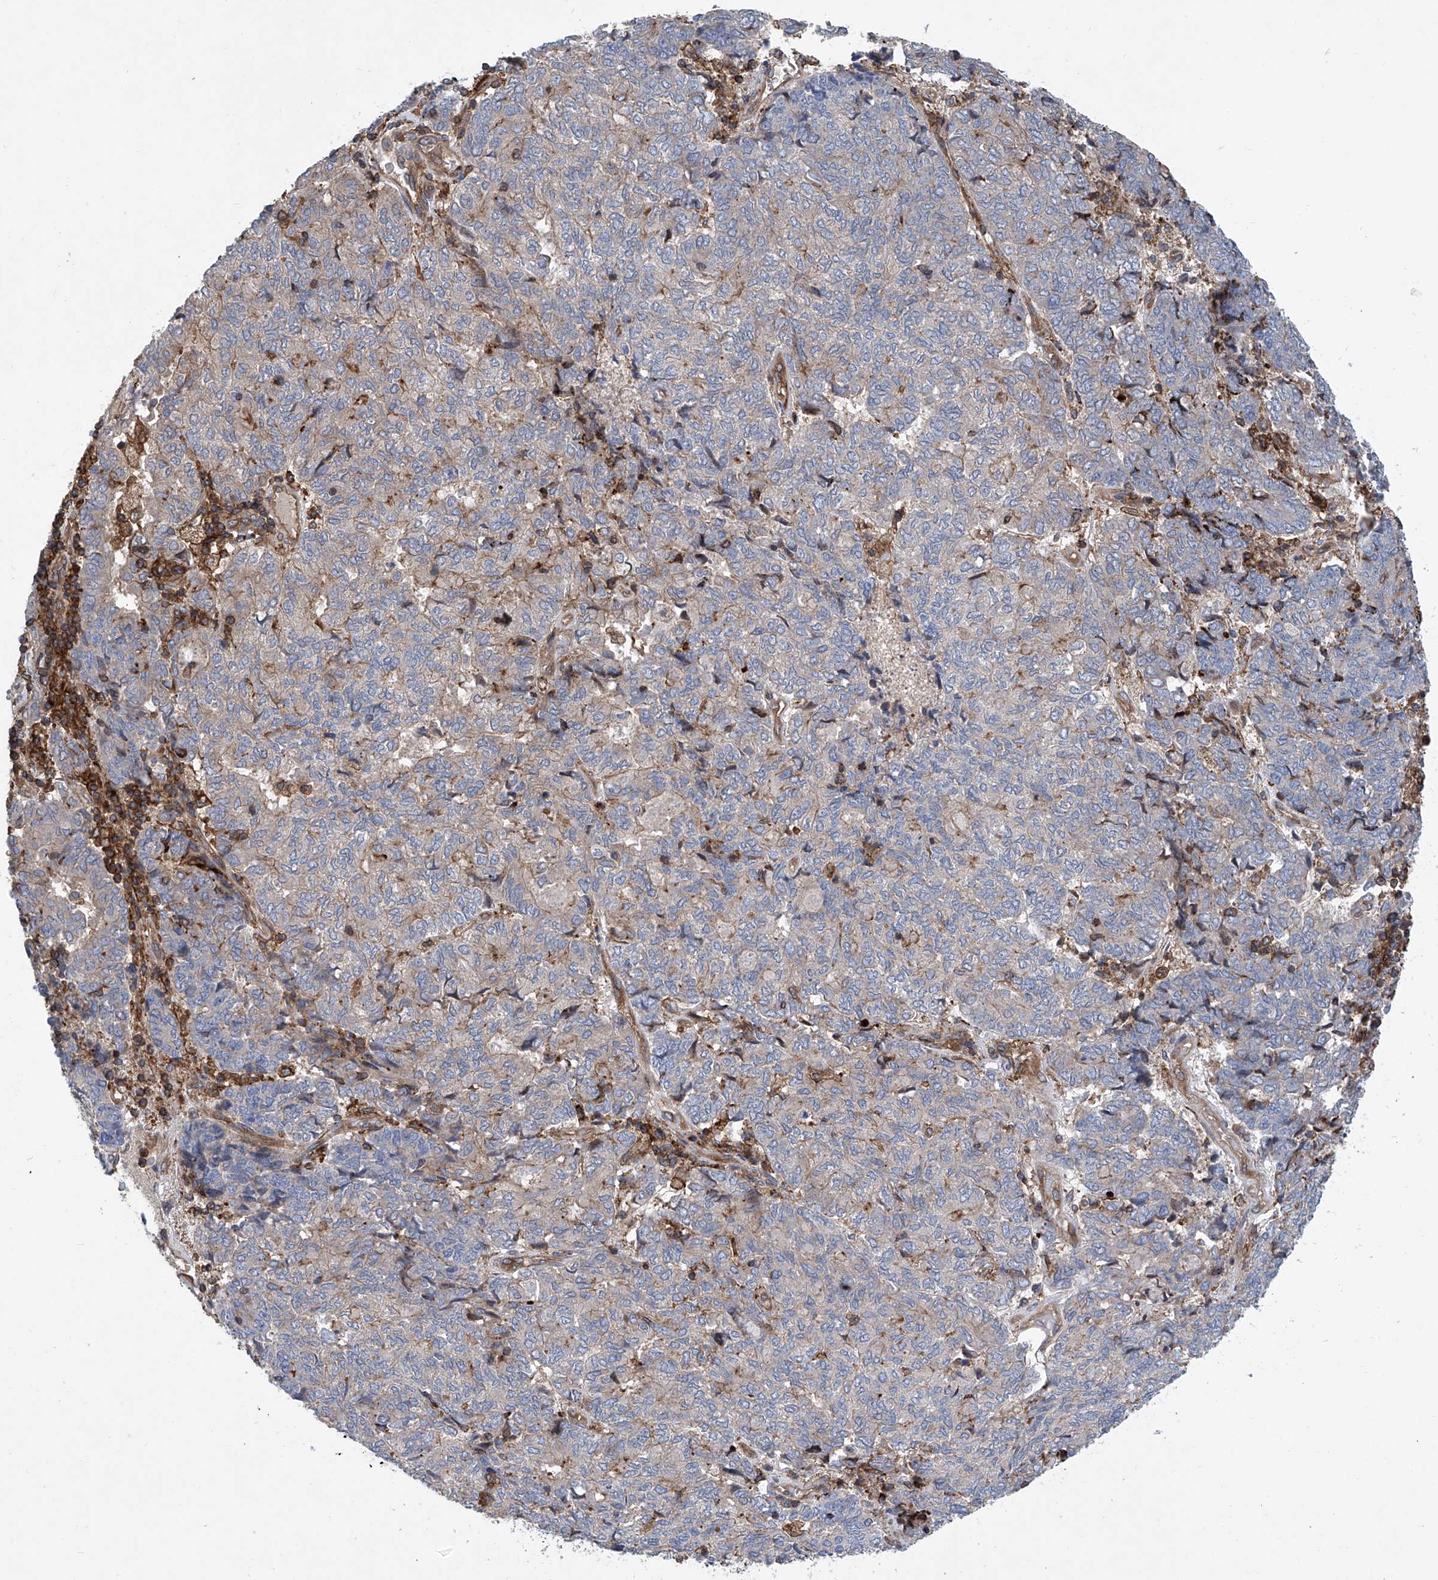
{"staining": {"intensity": "negative", "quantity": "none", "location": "none"}, "tissue": "endometrial cancer", "cell_type": "Tumor cells", "image_type": "cancer", "snomed": [{"axis": "morphology", "description": "Adenocarcinoma, NOS"}, {"axis": "topography", "description": "Endometrium"}], "caption": "A micrograph of human endometrial adenocarcinoma is negative for staining in tumor cells.", "gene": "SMAP1", "patient": {"sex": "female", "age": 80}}